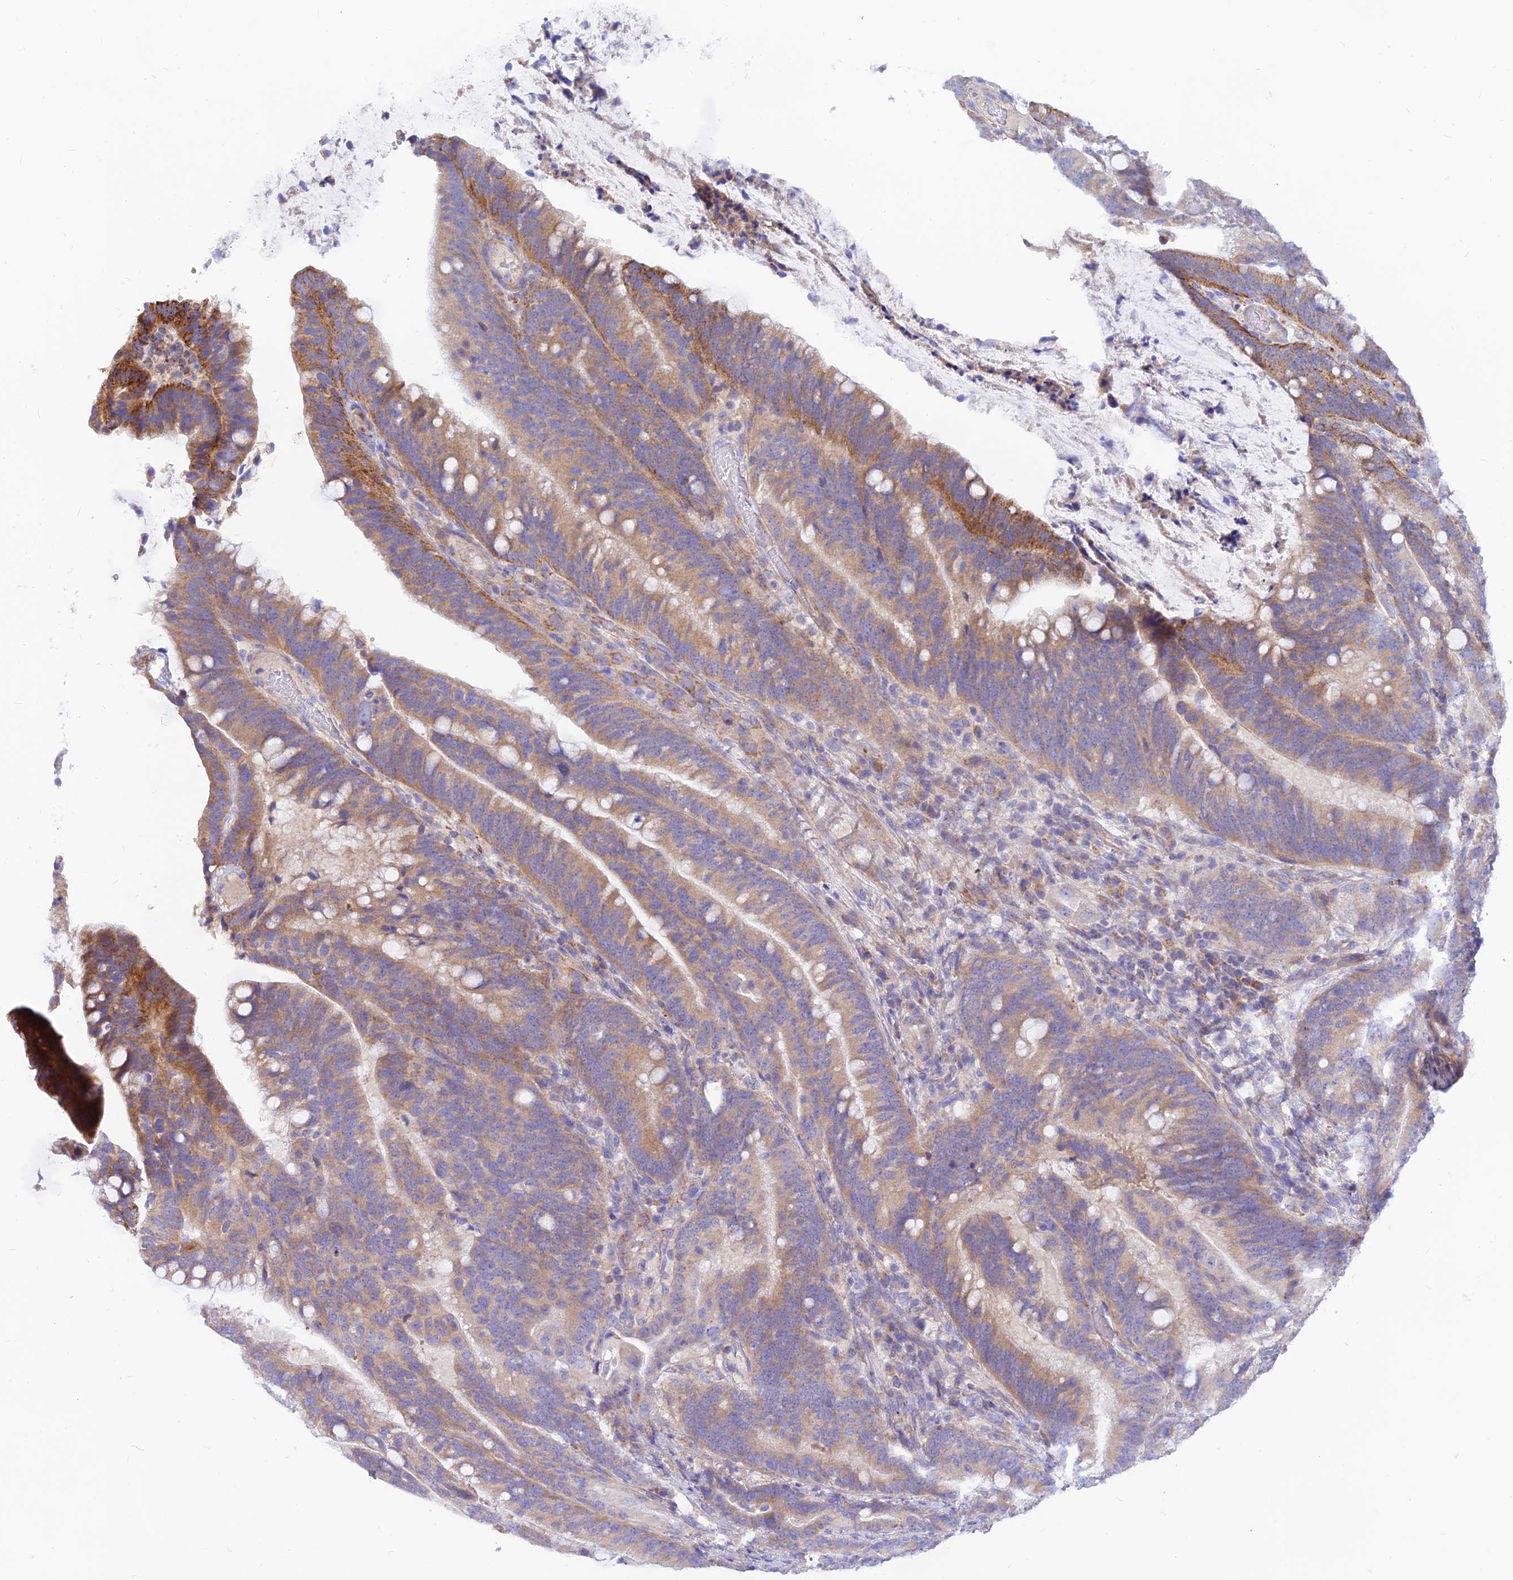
{"staining": {"intensity": "moderate", "quantity": "25%-75%", "location": "cytoplasmic/membranous"}, "tissue": "colorectal cancer", "cell_type": "Tumor cells", "image_type": "cancer", "snomed": [{"axis": "morphology", "description": "Adenocarcinoma, NOS"}, {"axis": "topography", "description": "Colon"}], "caption": "Immunohistochemical staining of human colorectal adenocarcinoma shows medium levels of moderate cytoplasmic/membranous expression in about 25%-75% of tumor cells.", "gene": "TMEM30B", "patient": {"sex": "female", "age": 66}}